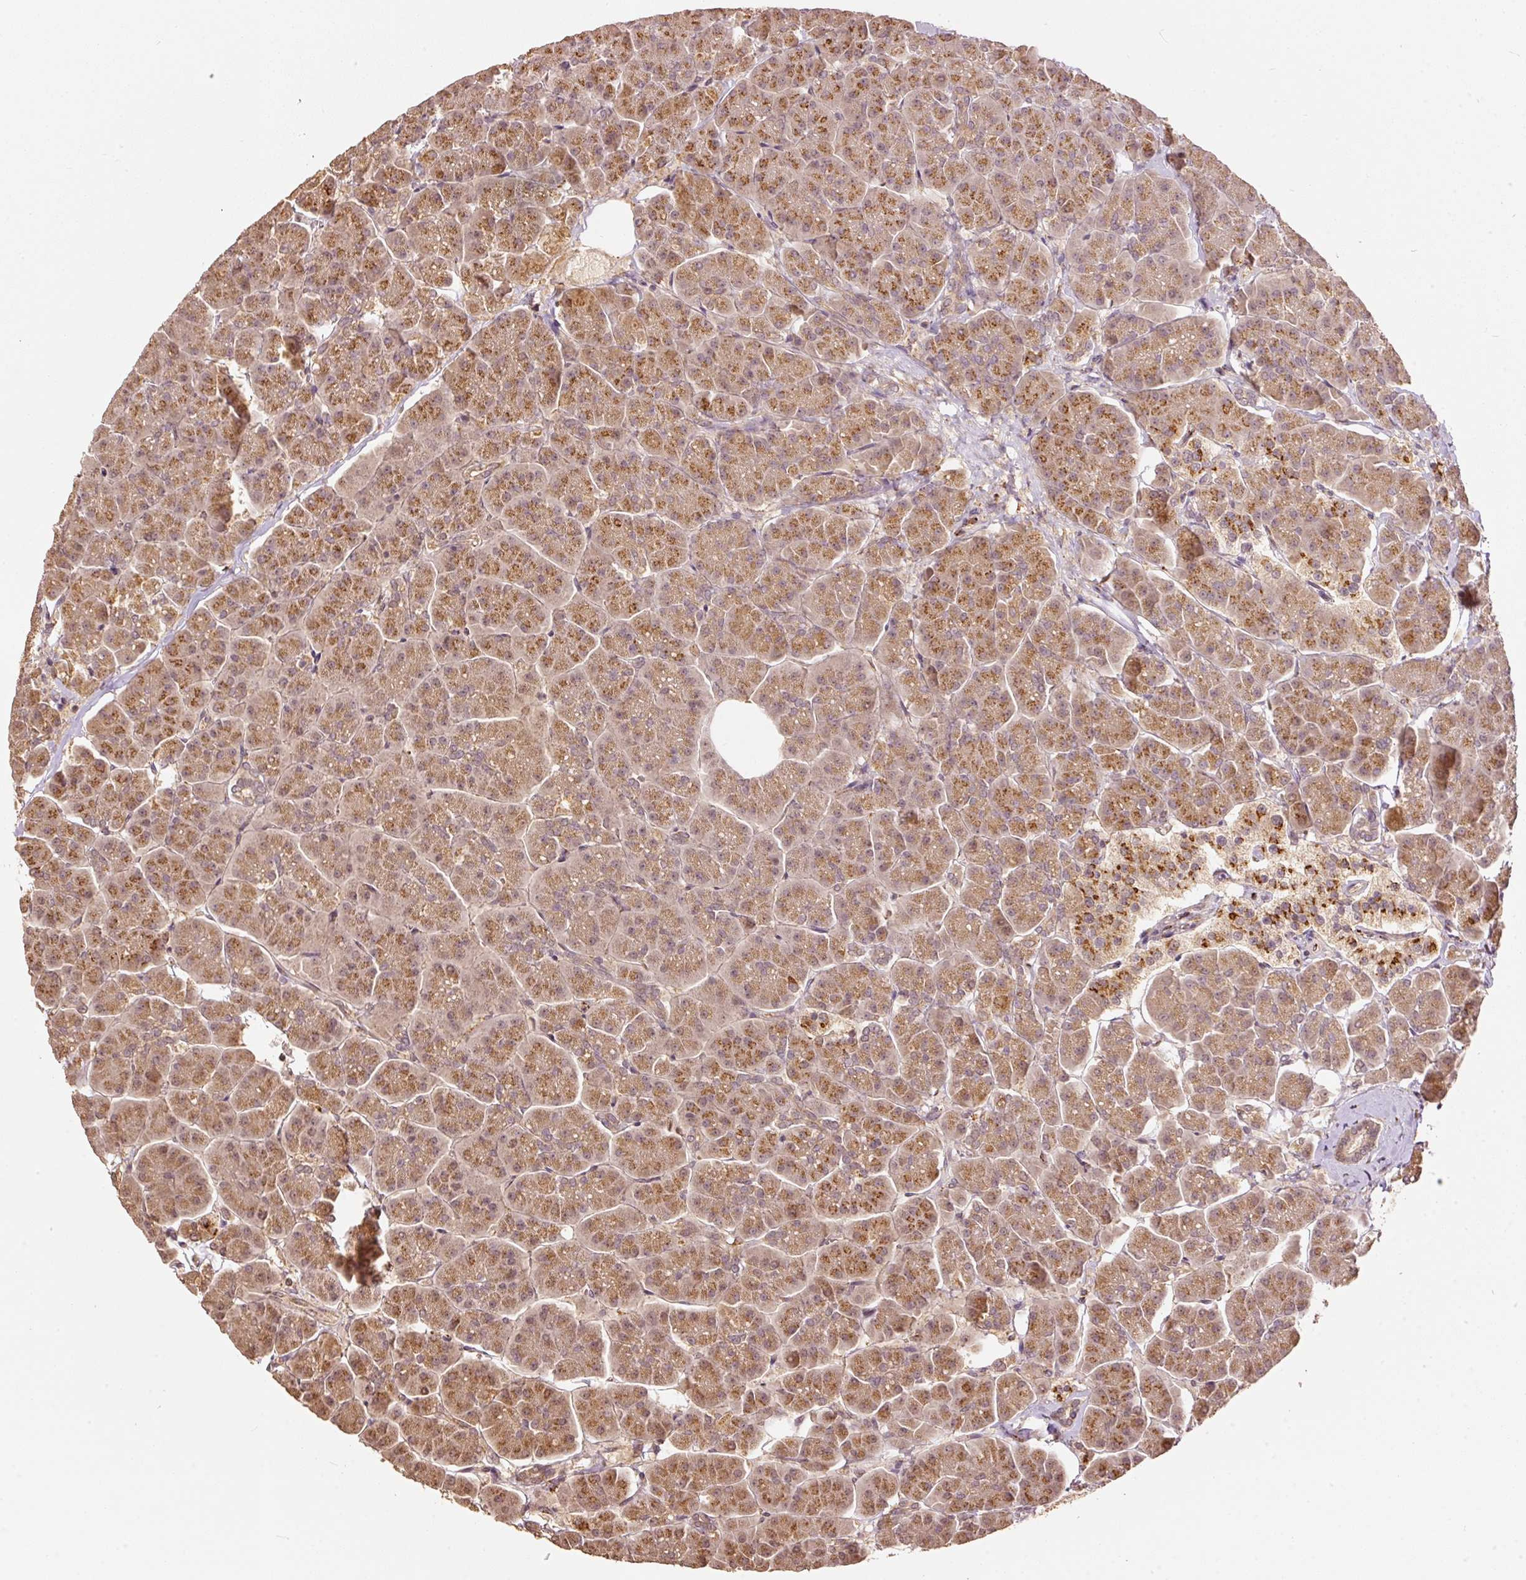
{"staining": {"intensity": "moderate", "quantity": ">75%", "location": "cytoplasmic/membranous"}, "tissue": "pancreas", "cell_type": "Exocrine glandular cells", "image_type": "normal", "snomed": [{"axis": "morphology", "description": "Normal tissue, NOS"}, {"axis": "topography", "description": "Pancreas"}, {"axis": "topography", "description": "Peripheral nerve tissue"}], "caption": "Immunohistochemical staining of normal pancreas reveals >75% levels of moderate cytoplasmic/membranous protein positivity in about >75% of exocrine glandular cells.", "gene": "FUT8", "patient": {"sex": "male", "age": 54}}